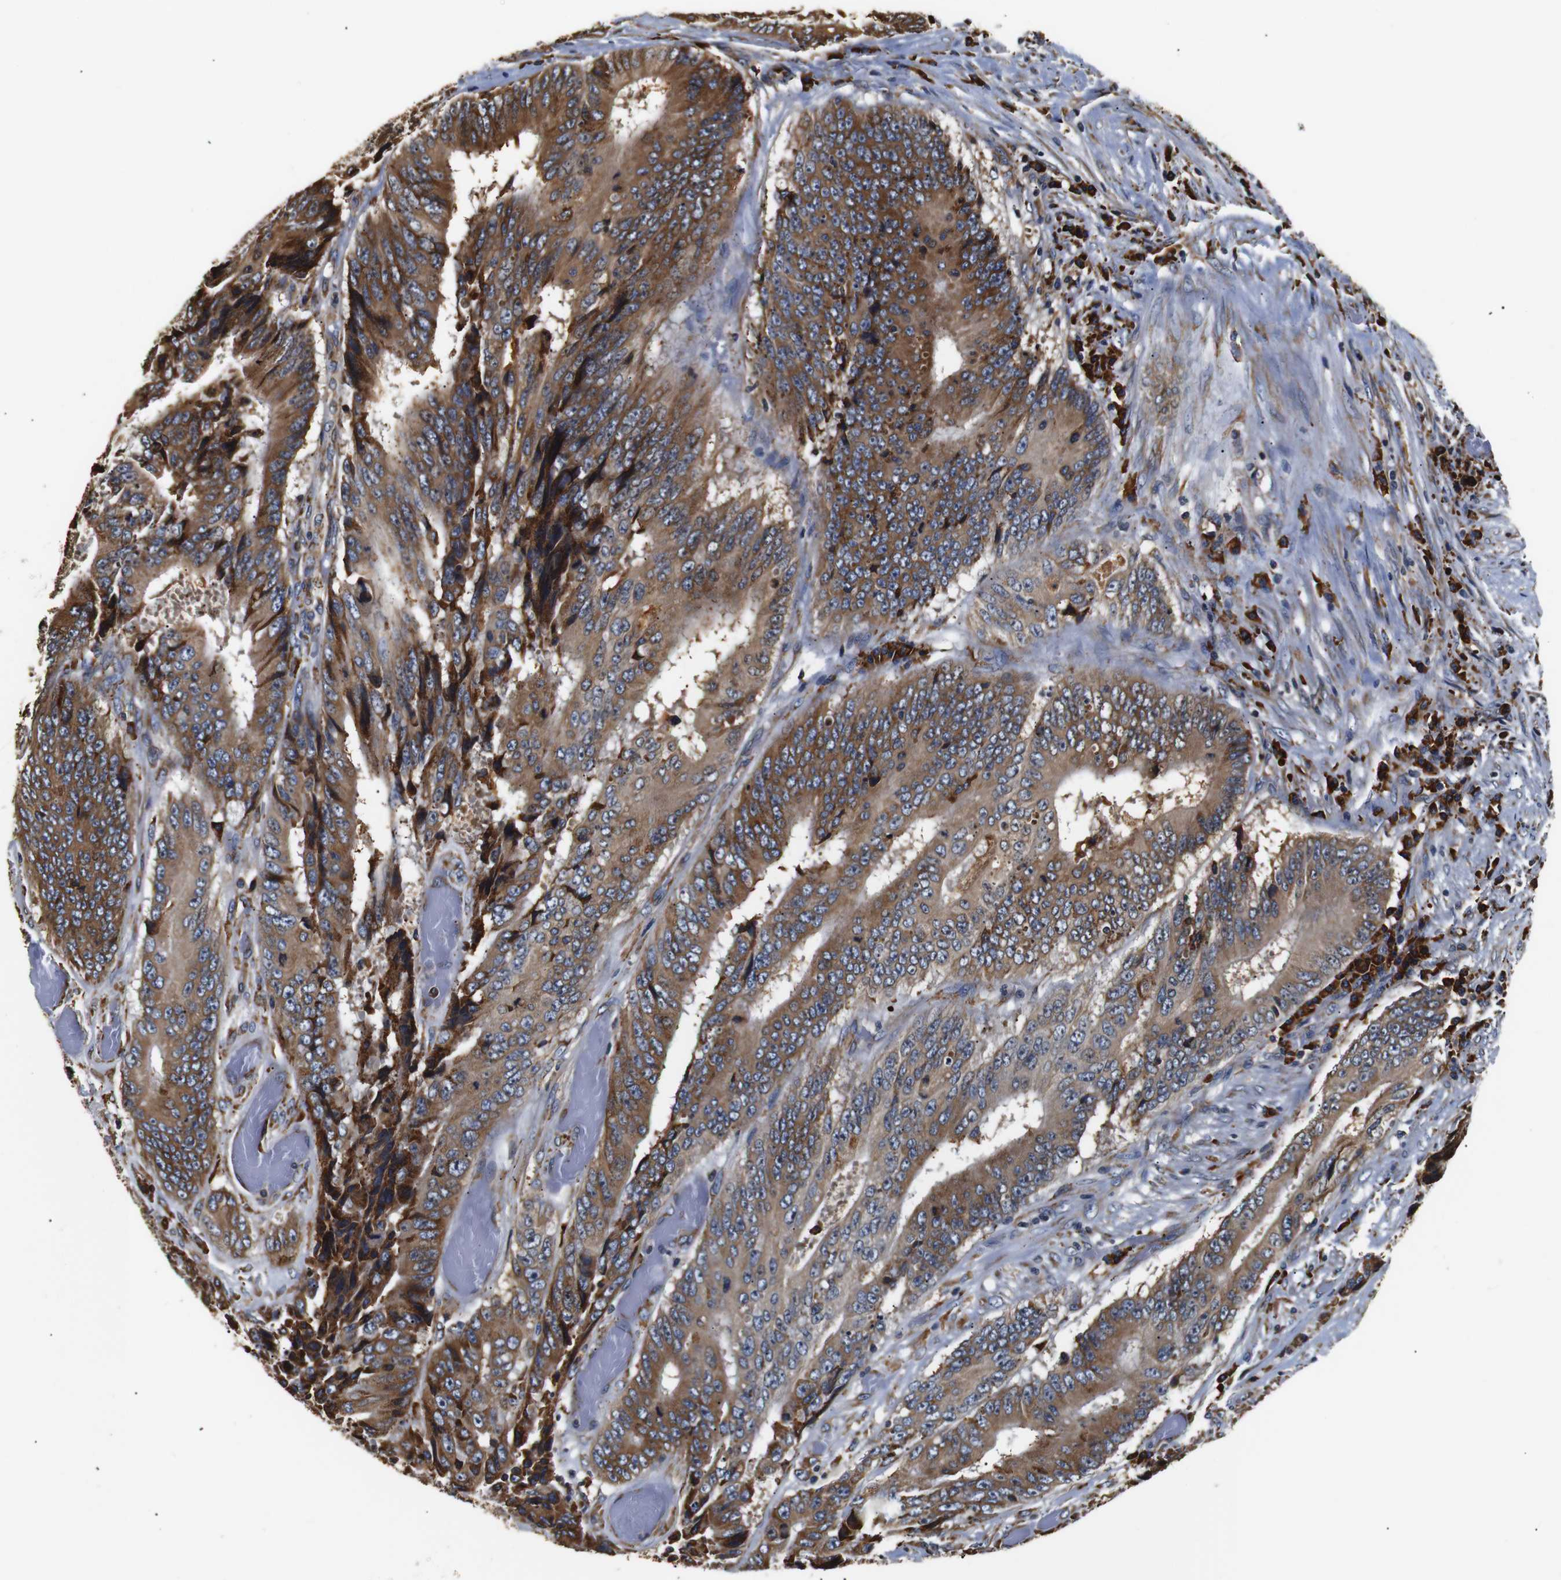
{"staining": {"intensity": "moderate", "quantity": ">75%", "location": "cytoplasmic/membranous"}, "tissue": "colorectal cancer", "cell_type": "Tumor cells", "image_type": "cancer", "snomed": [{"axis": "morphology", "description": "Adenocarcinoma, NOS"}, {"axis": "topography", "description": "Rectum"}], "caption": "Colorectal cancer was stained to show a protein in brown. There is medium levels of moderate cytoplasmic/membranous expression in about >75% of tumor cells. (DAB (3,3'-diaminobenzidine) IHC with brightfield microscopy, high magnification).", "gene": "HHIP", "patient": {"sex": "male", "age": 72}}